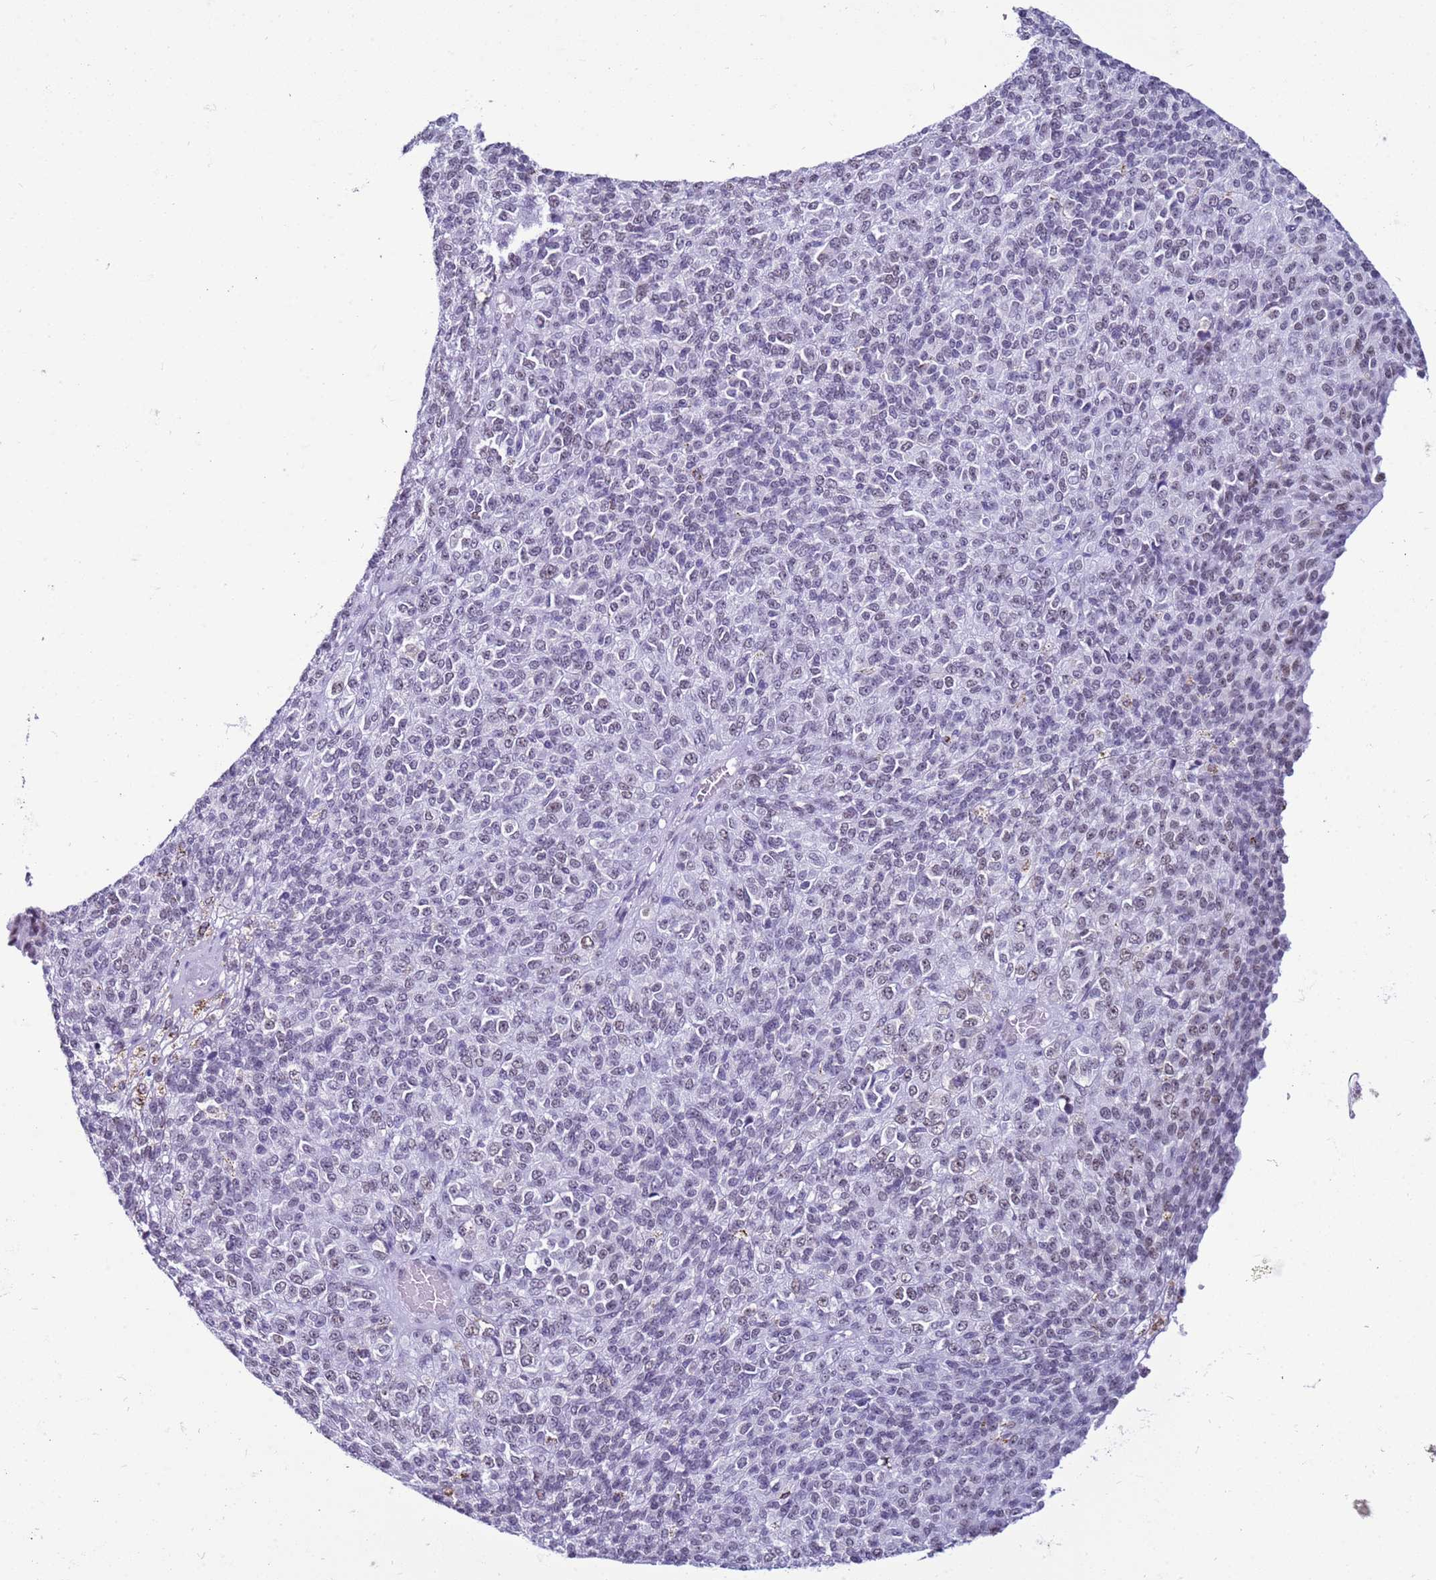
{"staining": {"intensity": "weak", "quantity": "25%-75%", "location": "nuclear"}, "tissue": "melanoma", "cell_type": "Tumor cells", "image_type": "cancer", "snomed": [{"axis": "morphology", "description": "Malignant melanoma, Metastatic site"}, {"axis": "topography", "description": "Brain"}], "caption": "Melanoma was stained to show a protein in brown. There is low levels of weak nuclear expression in about 25%-75% of tumor cells.", "gene": "DHX15", "patient": {"sex": "female", "age": 56}}